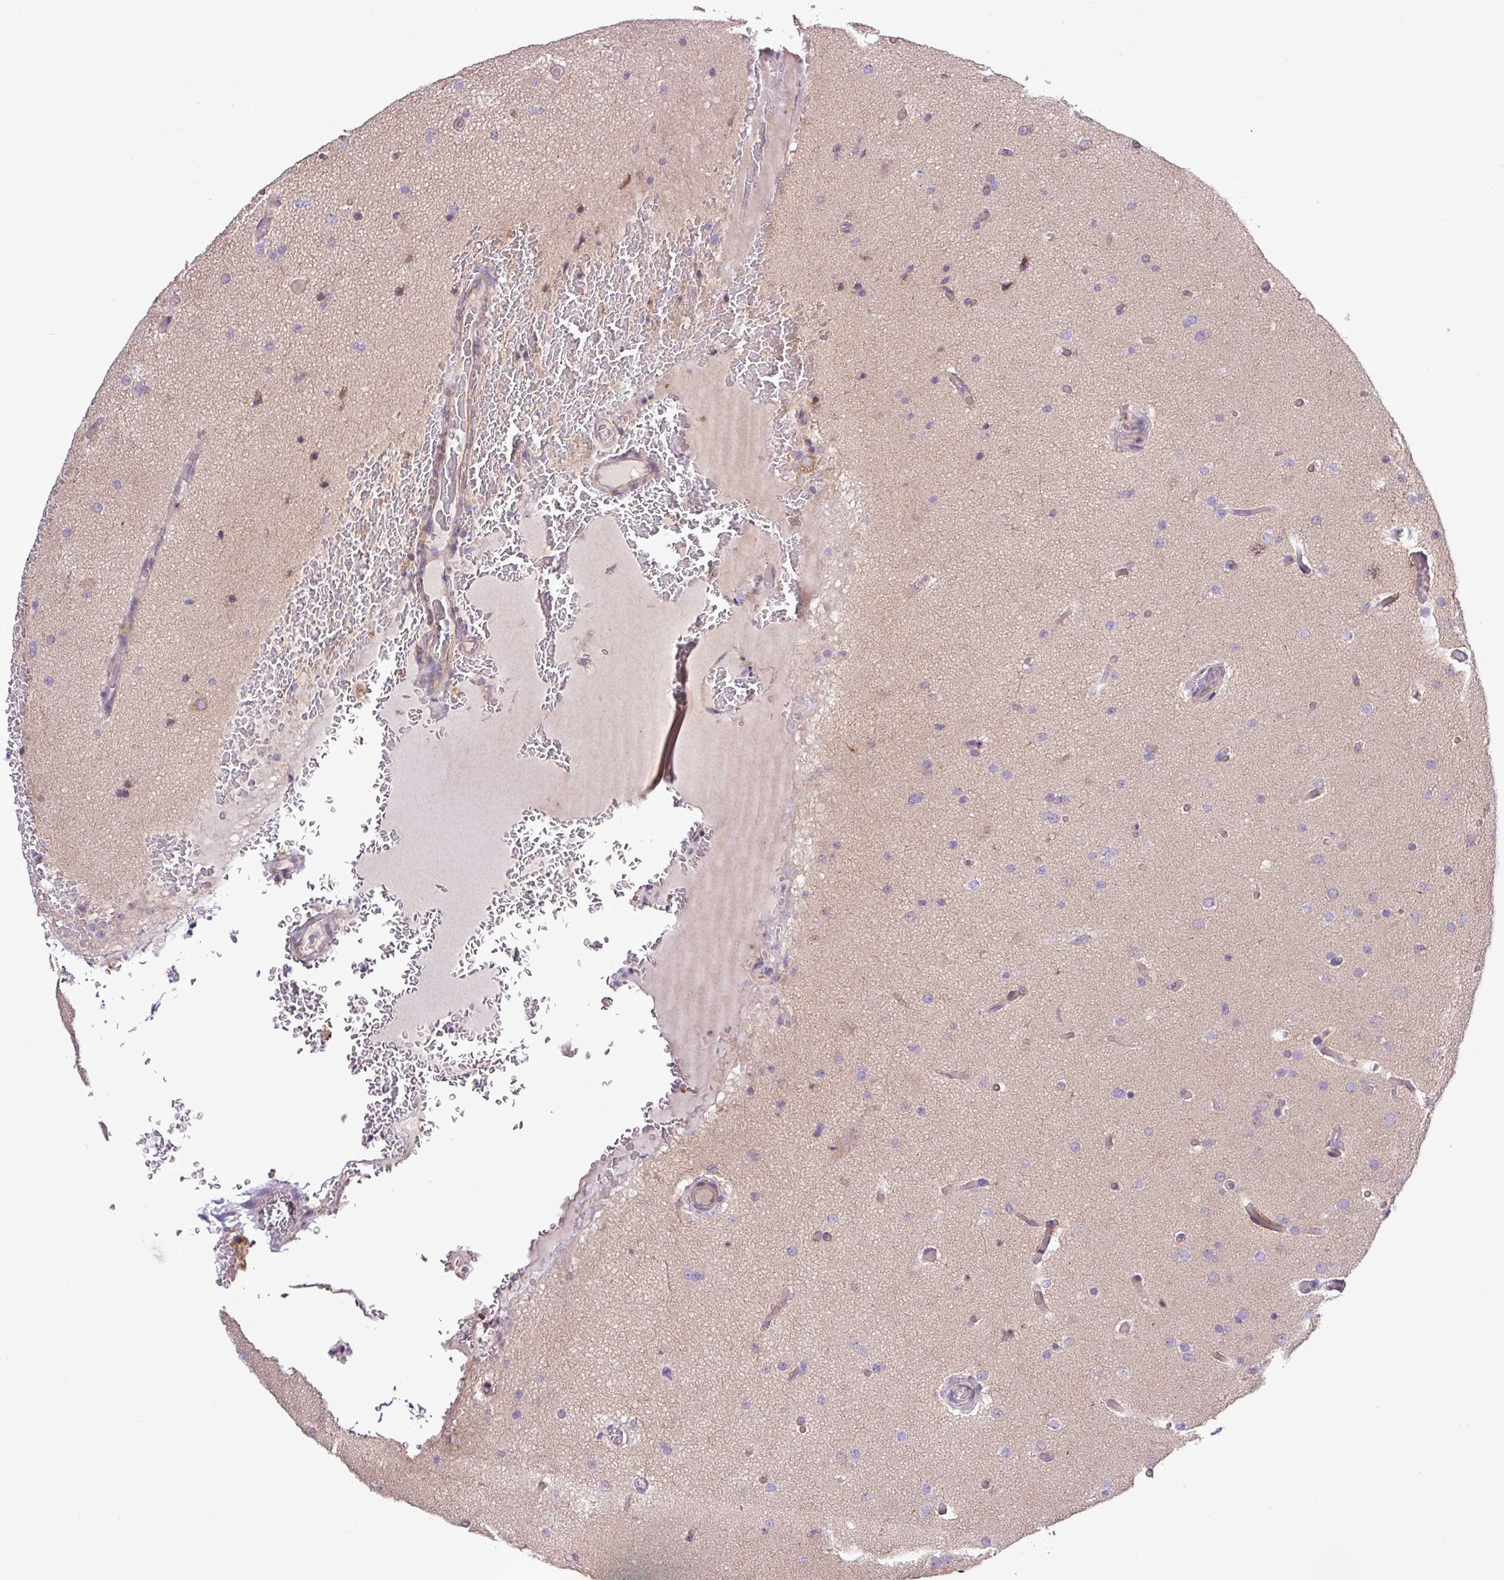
{"staining": {"intensity": "negative", "quantity": "none", "location": "none"}, "tissue": "glioma", "cell_type": "Tumor cells", "image_type": "cancer", "snomed": [{"axis": "morphology", "description": "Glioma, malignant, High grade"}, {"axis": "topography", "description": "Cerebral cortex"}], "caption": "Protein analysis of glioma reveals no significant expression in tumor cells.", "gene": "MEGF6", "patient": {"sex": "female", "age": 36}}